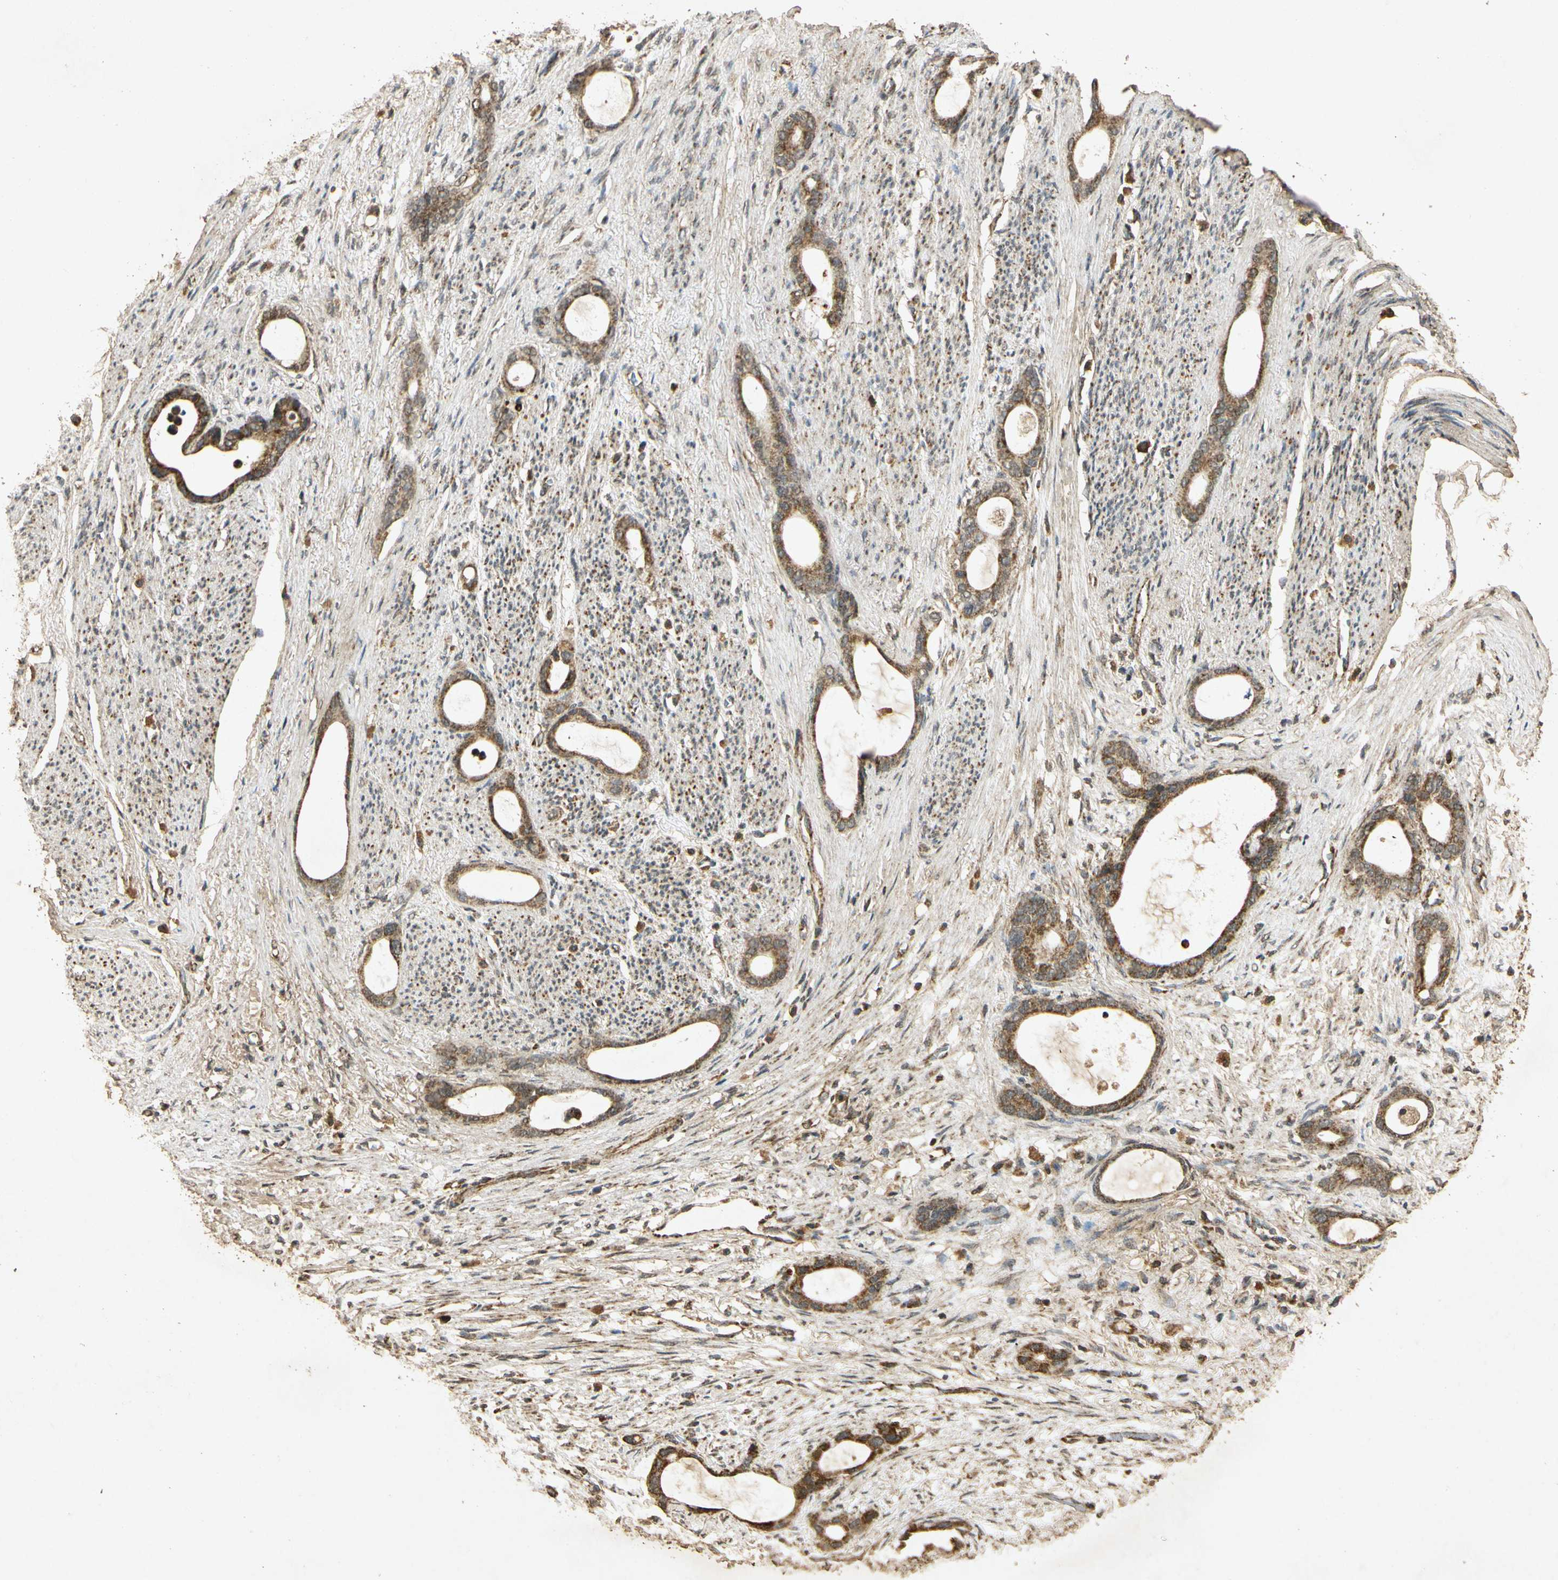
{"staining": {"intensity": "moderate", "quantity": ">75%", "location": "cytoplasmic/membranous"}, "tissue": "stomach cancer", "cell_type": "Tumor cells", "image_type": "cancer", "snomed": [{"axis": "morphology", "description": "Adenocarcinoma, NOS"}, {"axis": "topography", "description": "Stomach"}], "caption": "IHC (DAB (3,3'-diaminobenzidine)) staining of human stomach cancer exhibits moderate cytoplasmic/membranous protein expression in about >75% of tumor cells.", "gene": "PRDX3", "patient": {"sex": "female", "age": 75}}